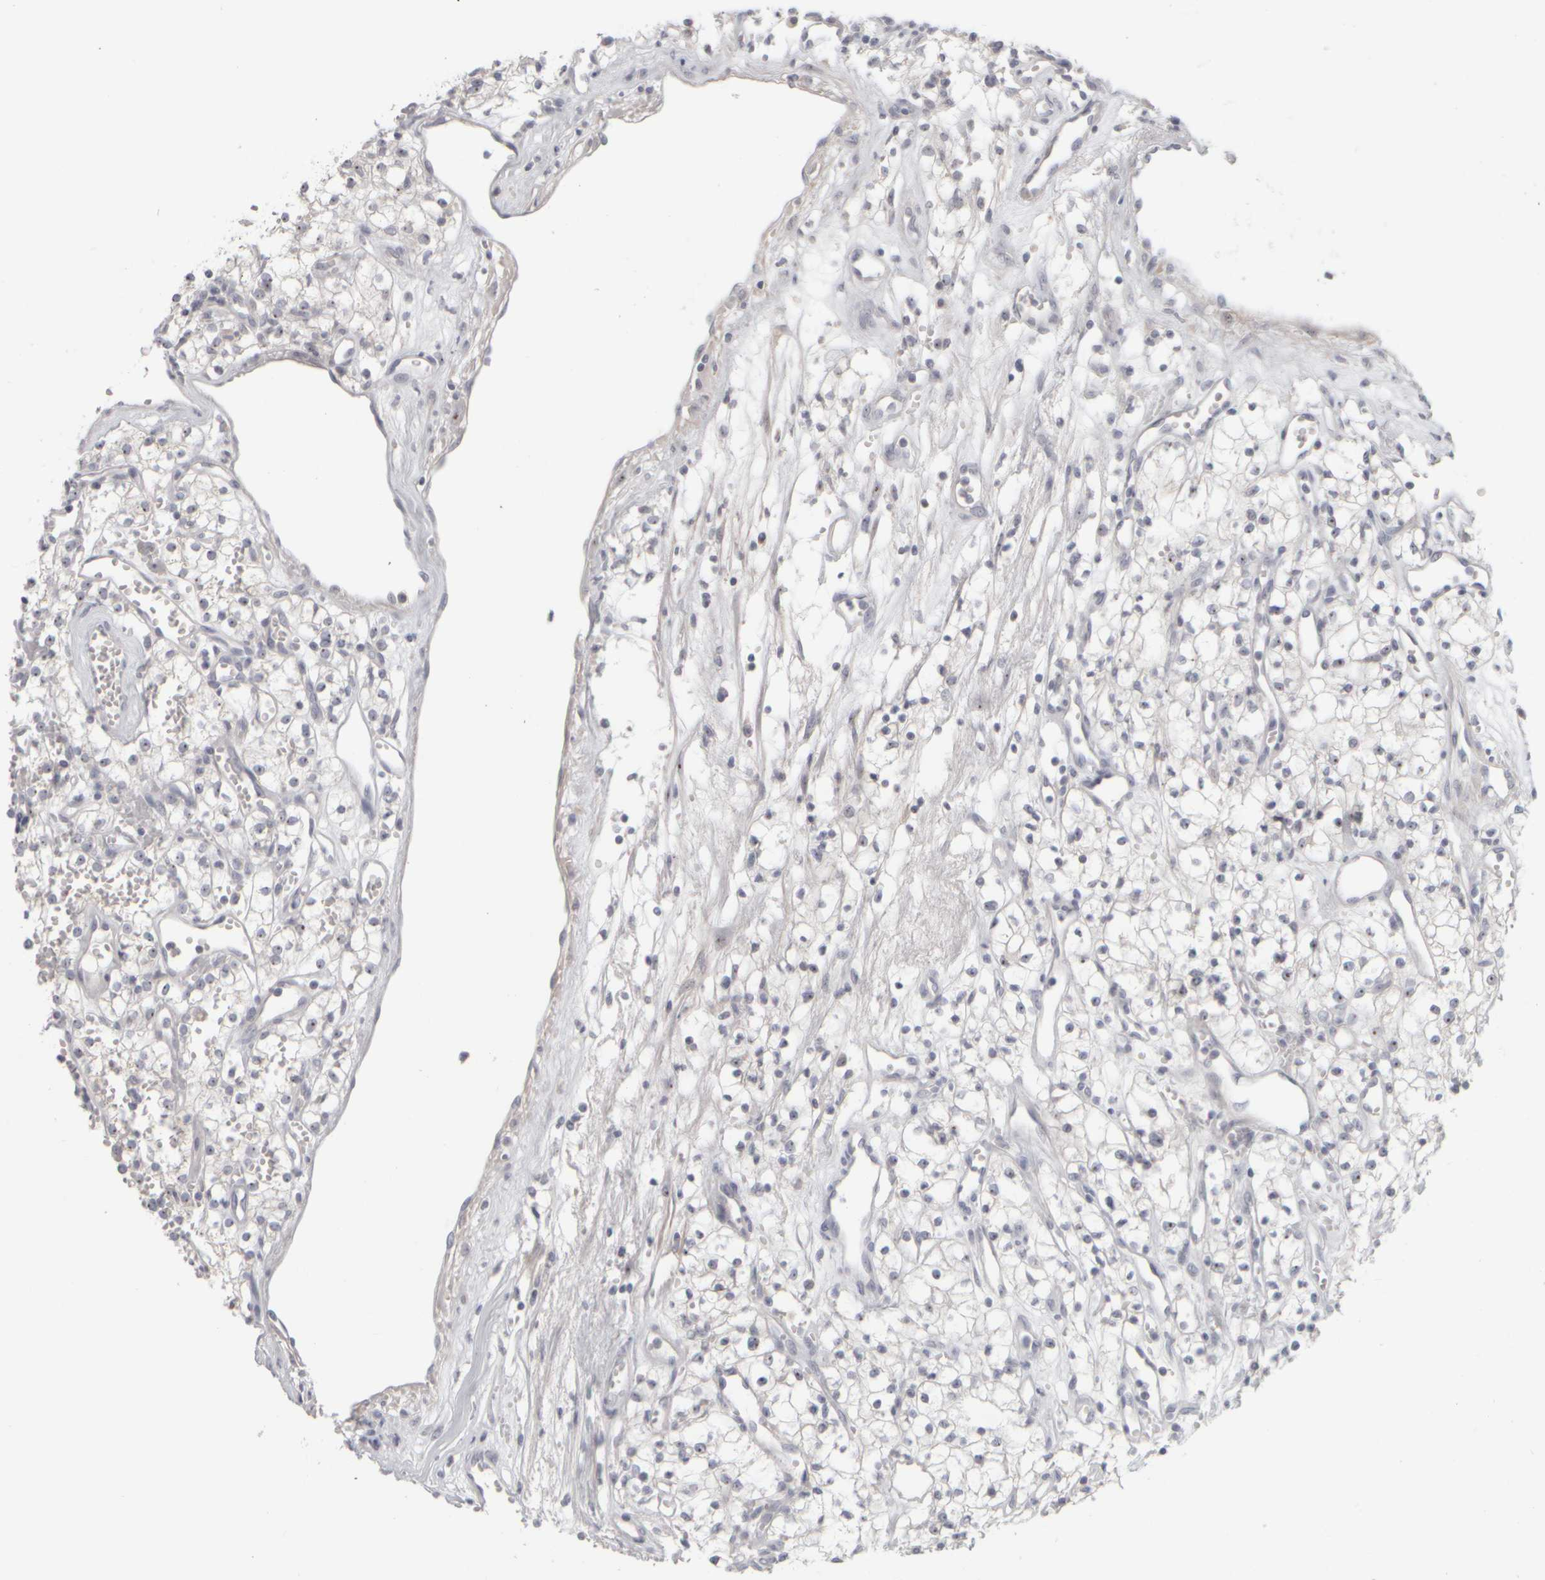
{"staining": {"intensity": "moderate", "quantity": "25%-75%", "location": "nuclear"}, "tissue": "renal cancer", "cell_type": "Tumor cells", "image_type": "cancer", "snomed": [{"axis": "morphology", "description": "Adenocarcinoma, NOS"}, {"axis": "topography", "description": "Kidney"}], "caption": "The immunohistochemical stain labels moderate nuclear expression in tumor cells of renal cancer tissue. The staining is performed using DAB brown chromogen to label protein expression. The nuclei are counter-stained blue using hematoxylin.", "gene": "DCXR", "patient": {"sex": "male", "age": 59}}